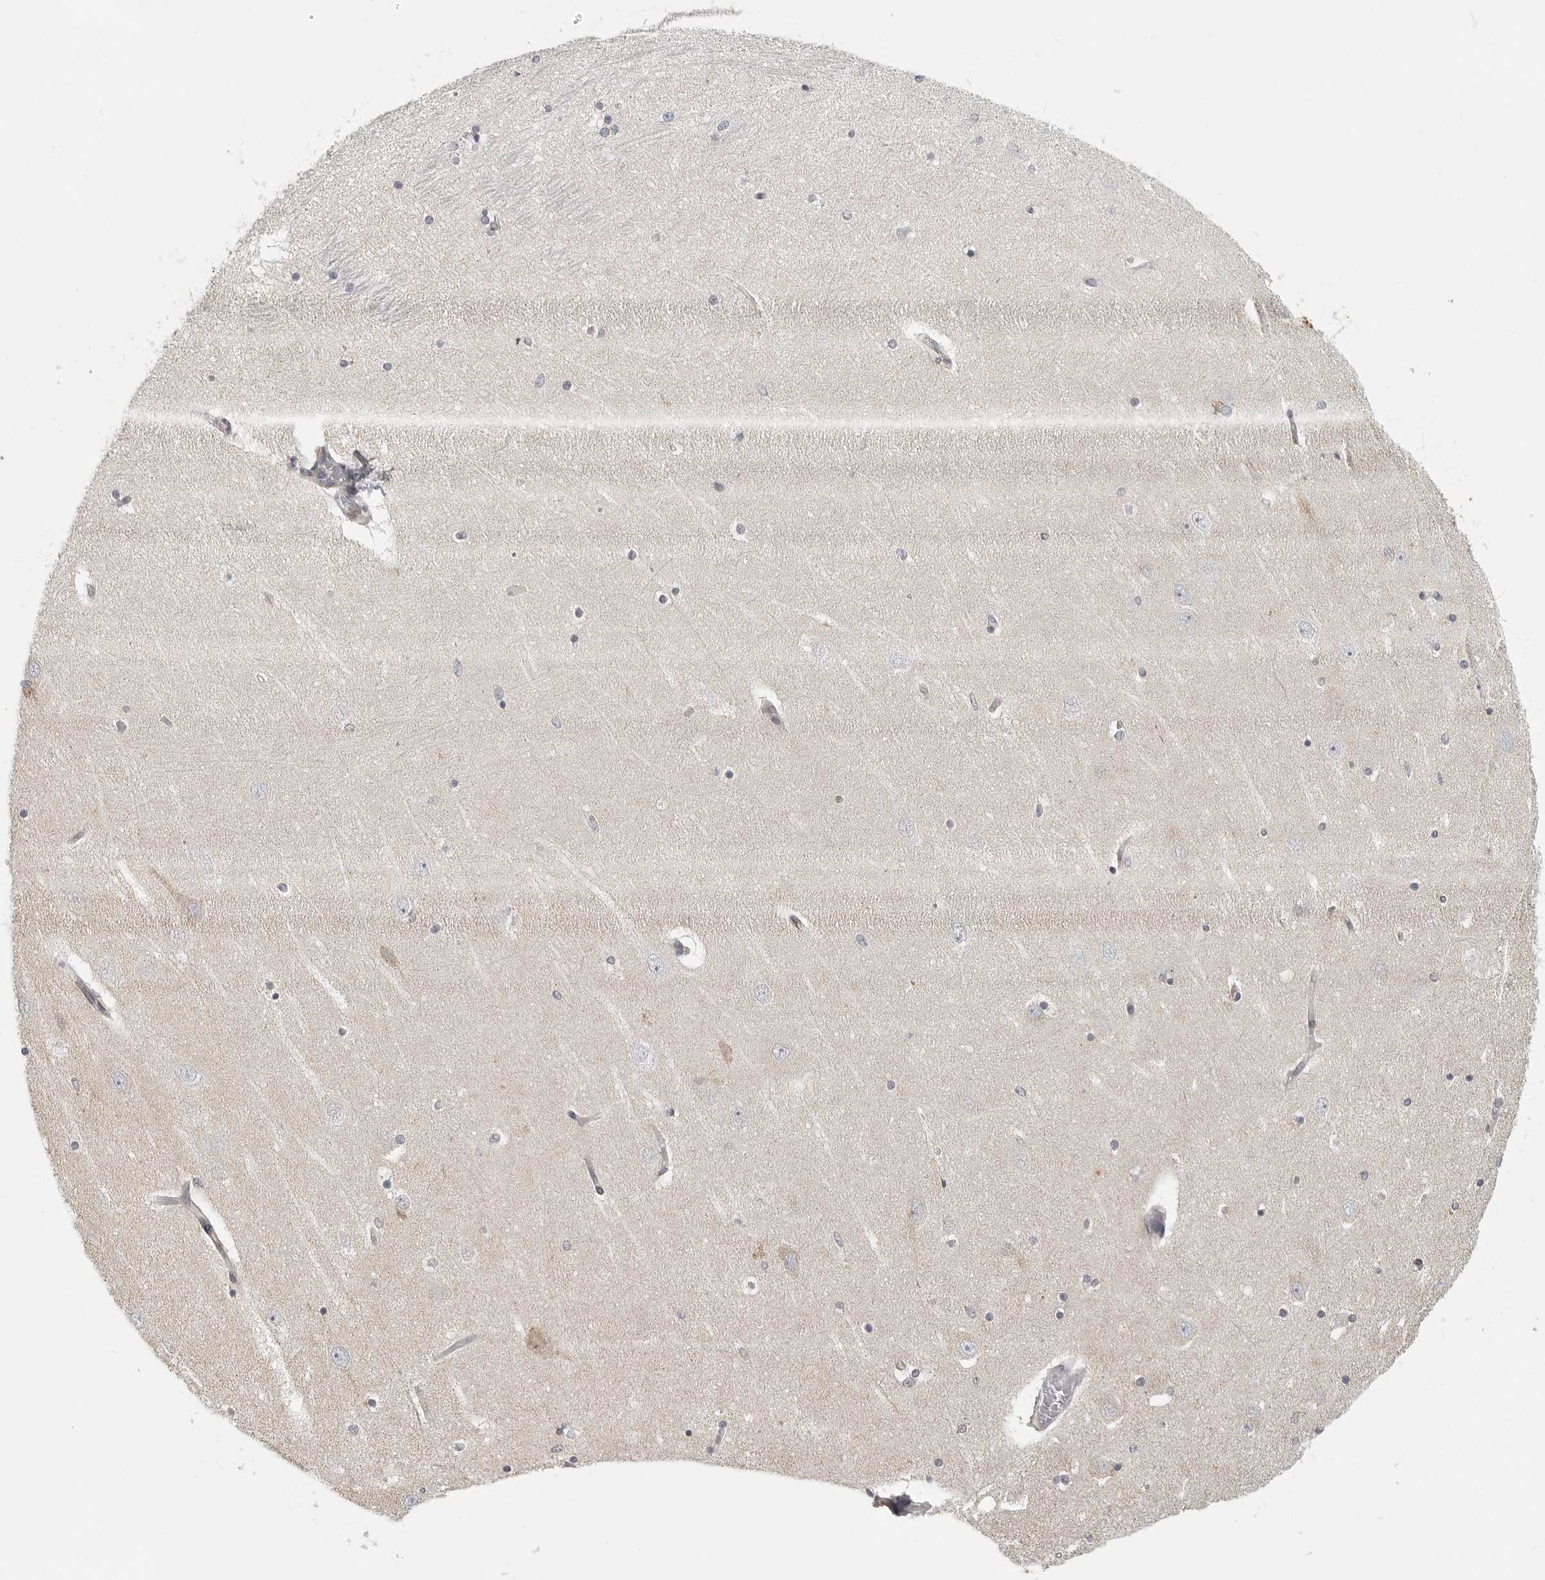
{"staining": {"intensity": "negative", "quantity": "none", "location": "none"}, "tissue": "hippocampus", "cell_type": "Glial cells", "image_type": "normal", "snomed": [{"axis": "morphology", "description": "Normal tissue, NOS"}, {"axis": "topography", "description": "Hippocampus"}], "caption": "This histopathology image is of benign hippocampus stained with immunohistochemistry (IHC) to label a protein in brown with the nuclei are counter-stained blue. There is no staining in glial cells.", "gene": "MAP7D1", "patient": {"sex": "female", "age": 54}}